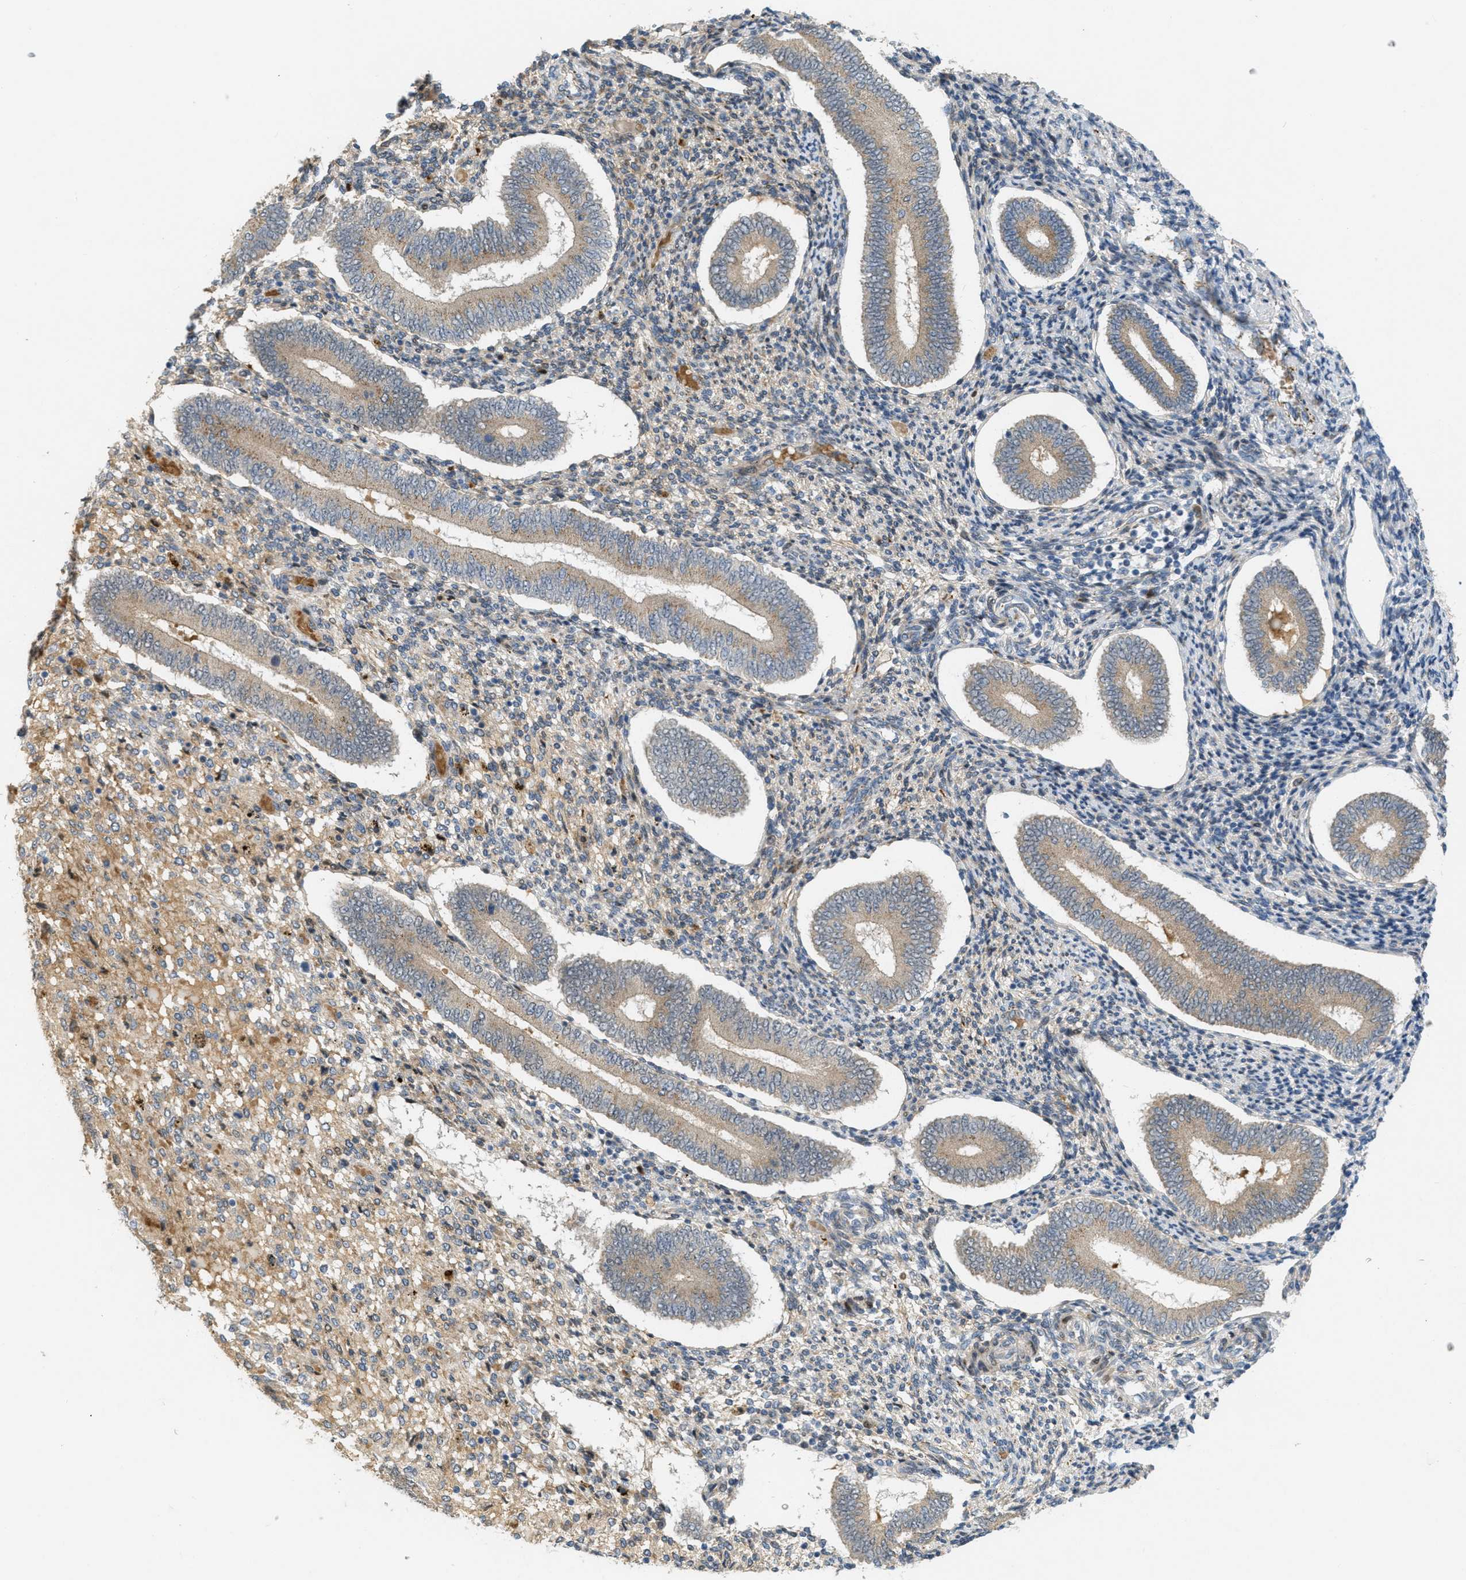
{"staining": {"intensity": "negative", "quantity": "none", "location": "none"}, "tissue": "endometrium", "cell_type": "Cells in endometrial stroma", "image_type": "normal", "snomed": [{"axis": "morphology", "description": "Normal tissue, NOS"}, {"axis": "topography", "description": "Endometrium"}], "caption": "A high-resolution histopathology image shows IHC staining of normal endometrium, which displays no significant expression in cells in endometrial stroma. (DAB (3,3'-diaminobenzidine) immunohistochemistry (IHC) with hematoxylin counter stain).", "gene": "ZFPL1", "patient": {"sex": "female", "age": 42}}